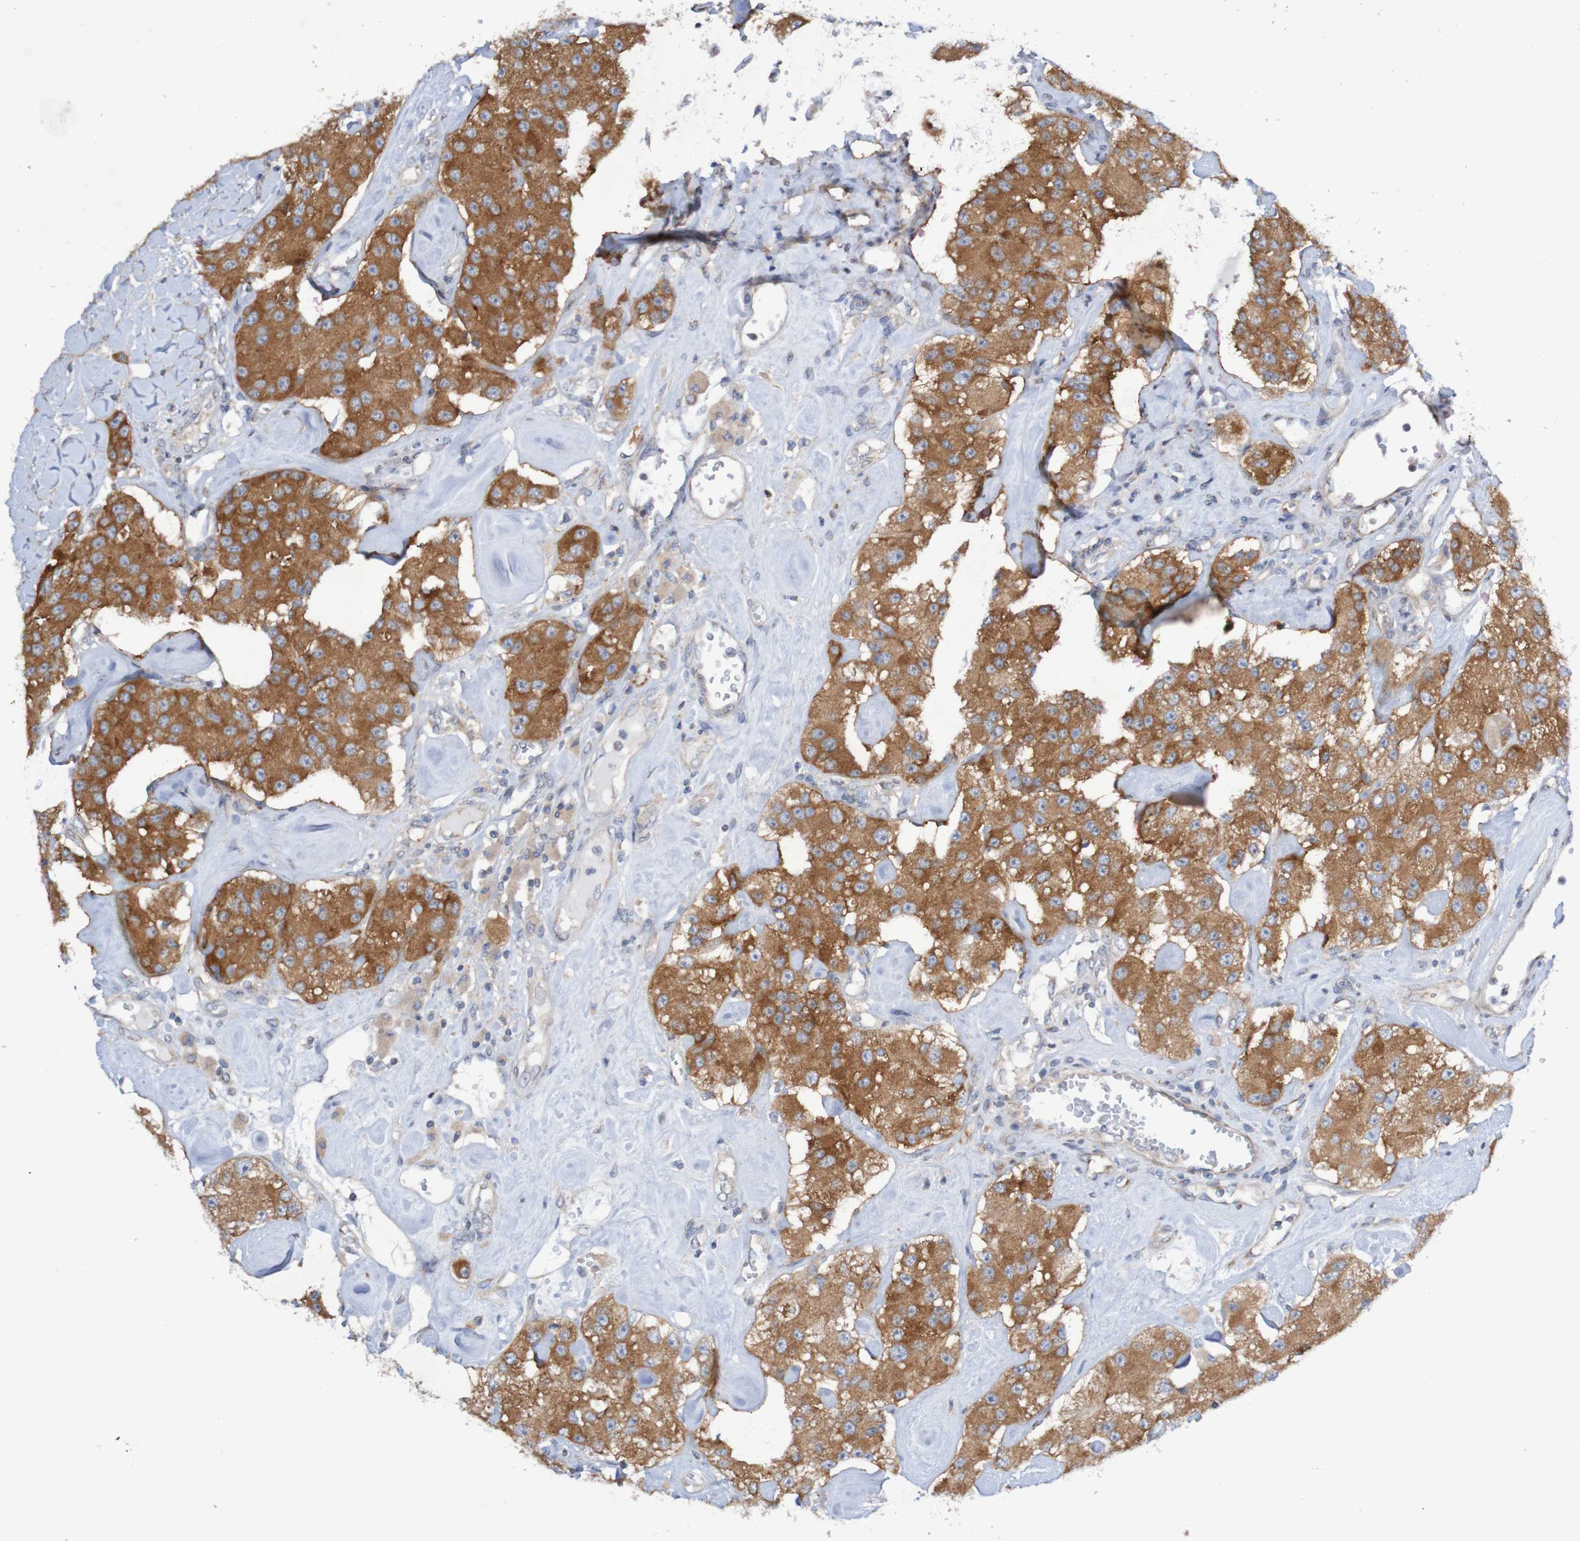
{"staining": {"intensity": "strong", "quantity": ">75%", "location": "cytoplasmic/membranous"}, "tissue": "carcinoid", "cell_type": "Tumor cells", "image_type": "cancer", "snomed": [{"axis": "morphology", "description": "Carcinoid, malignant, NOS"}, {"axis": "topography", "description": "Pancreas"}], "caption": "A brown stain highlights strong cytoplasmic/membranous expression of a protein in carcinoid tumor cells.", "gene": "LMBRD2", "patient": {"sex": "male", "age": 41}}